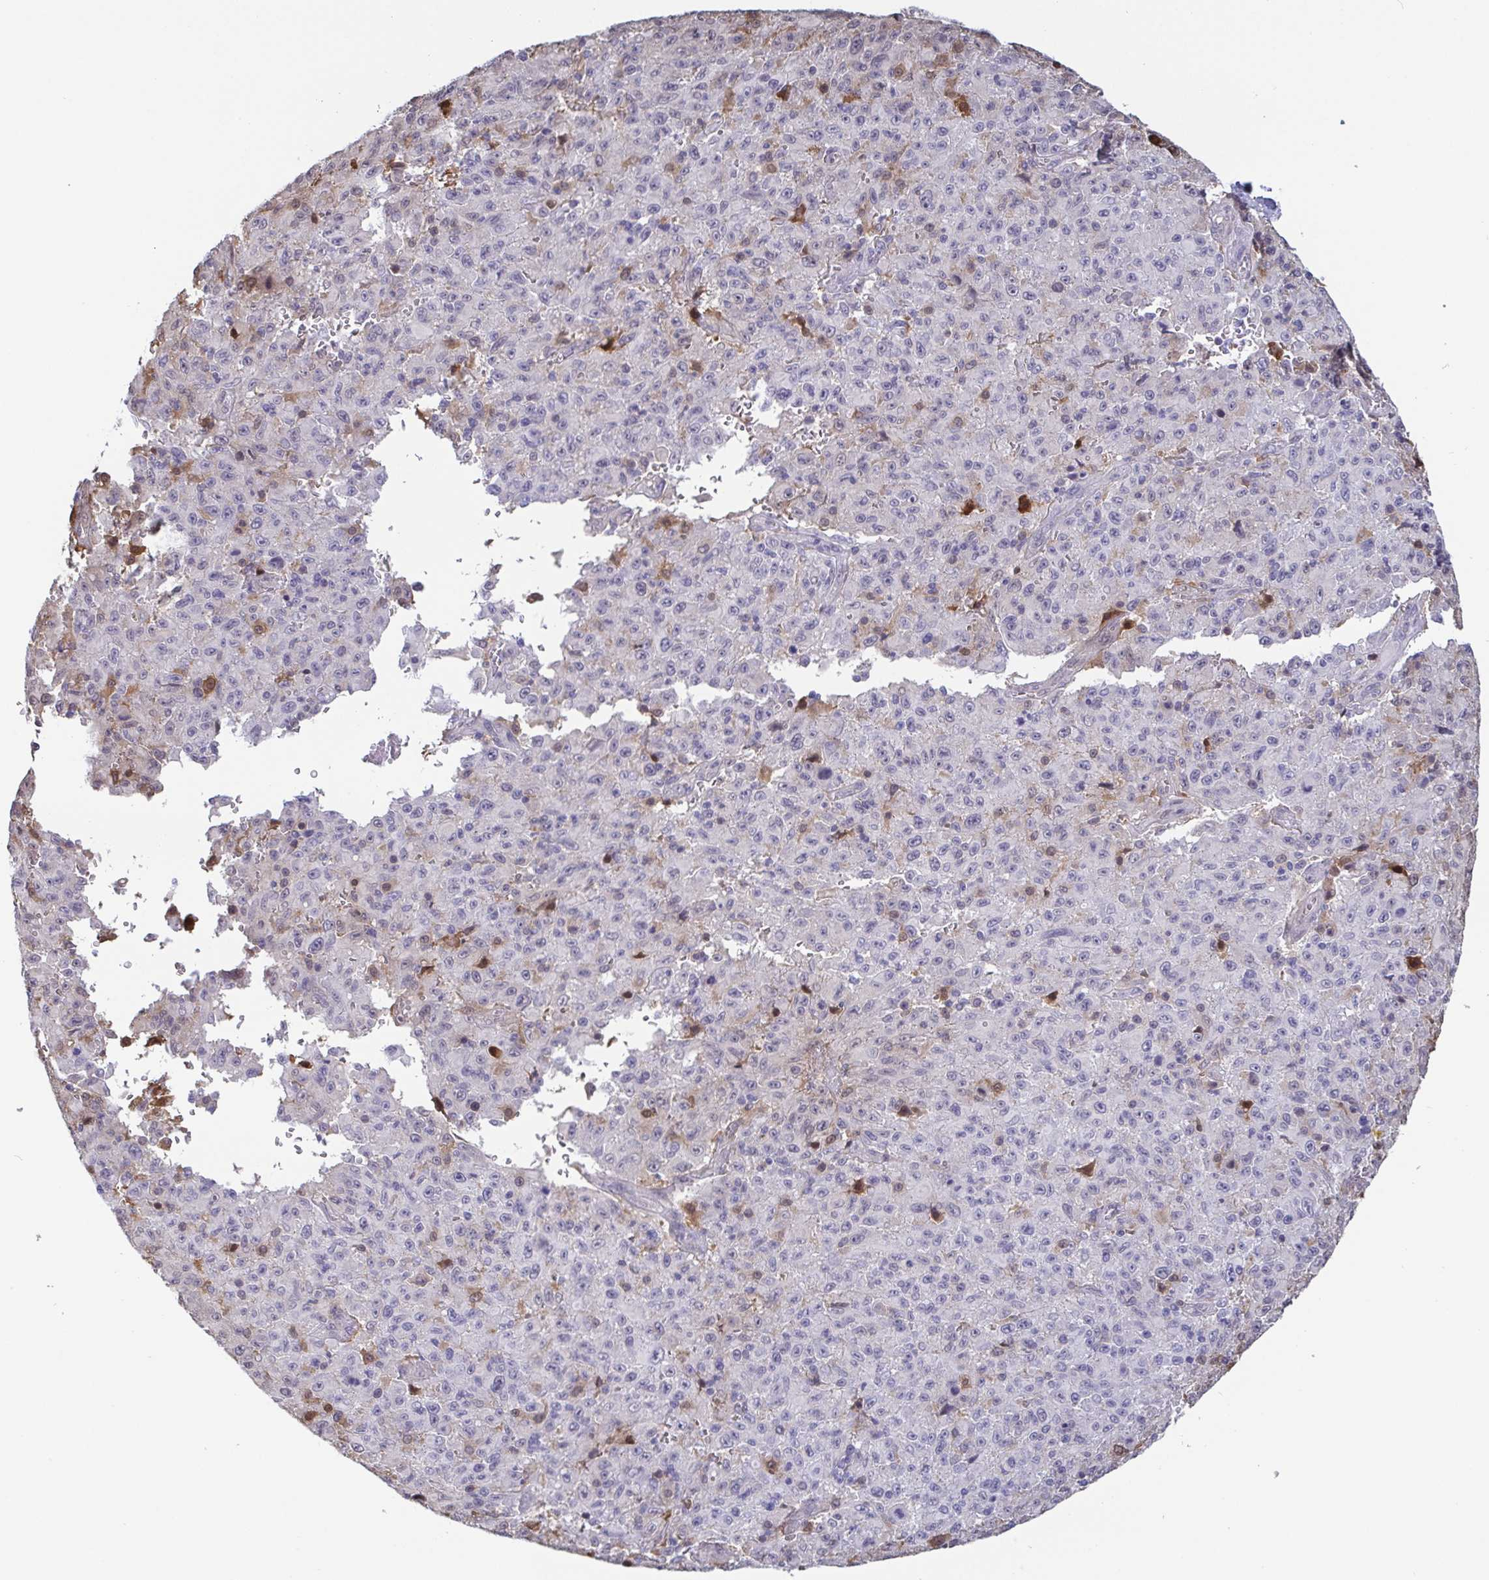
{"staining": {"intensity": "negative", "quantity": "none", "location": "none"}, "tissue": "melanoma", "cell_type": "Tumor cells", "image_type": "cancer", "snomed": [{"axis": "morphology", "description": "Malignant melanoma, NOS"}, {"axis": "topography", "description": "Skin"}], "caption": "Immunohistochemical staining of human malignant melanoma displays no significant staining in tumor cells.", "gene": "IDH1", "patient": {"sex": "male", "age": 46}}